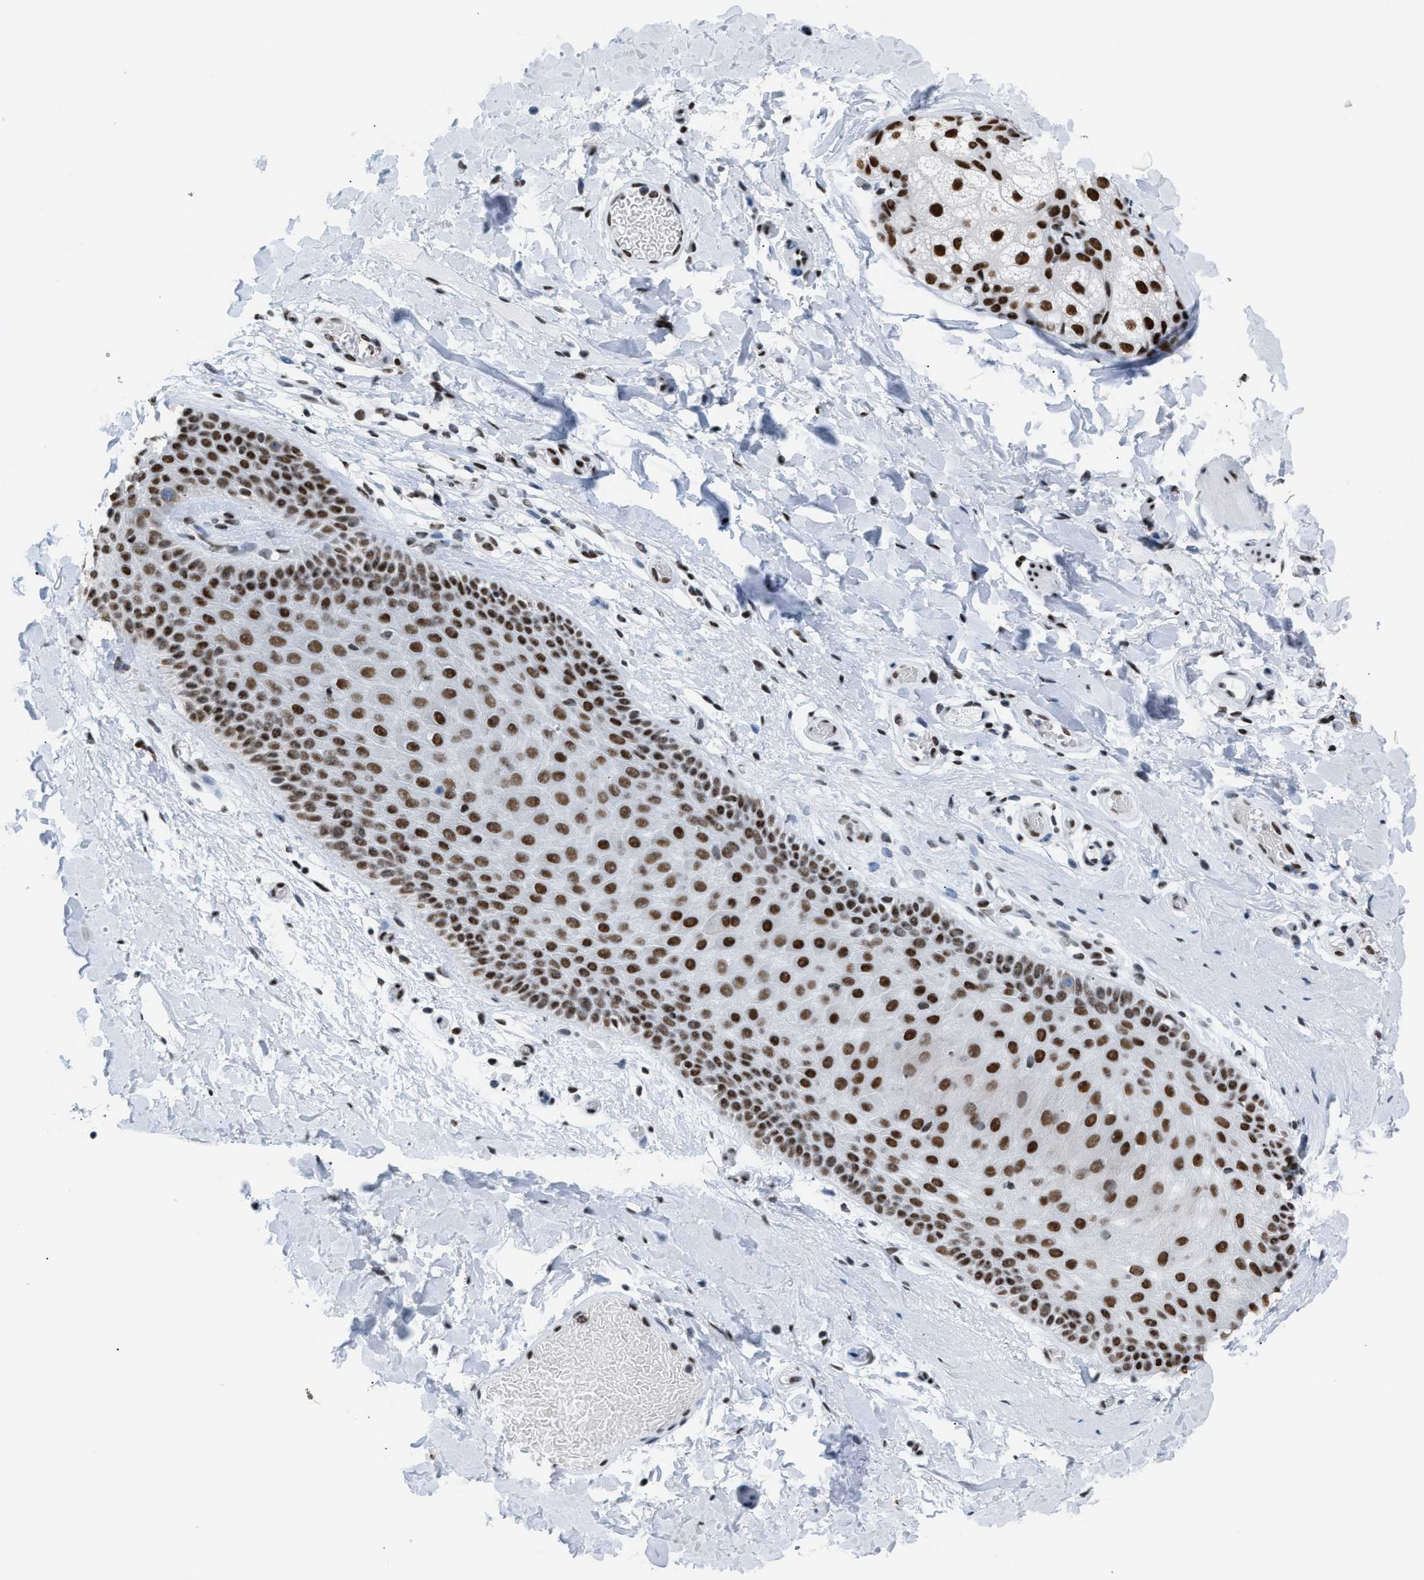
{"staining": {"intensity": "strong", "quantity": ">75%", "location": "nuclear"}, "tissue": "skin", "cell_type": "Epidermal cells", "image_type": "normal", "snomed": [{"axis": "morphology", "description": "Normal tissue, NOS"}, {"axis": "topography", "description": "Vulva"}], "caption": "High-power microscopy captured an immunohistochemistry (IHC) micrograph of normal skin, revealing strong nuclear staining in approximately >75% of epidermal cells. The staining was performed using DAB (3,3'-diaminobenzidine) to visualize the protein expression in brown, while the nuclei were stained in blue with hematoxylin (Magnification: 20x).", "gene": "CCAR2", "patient": {"sex": "female", "age": 73}}